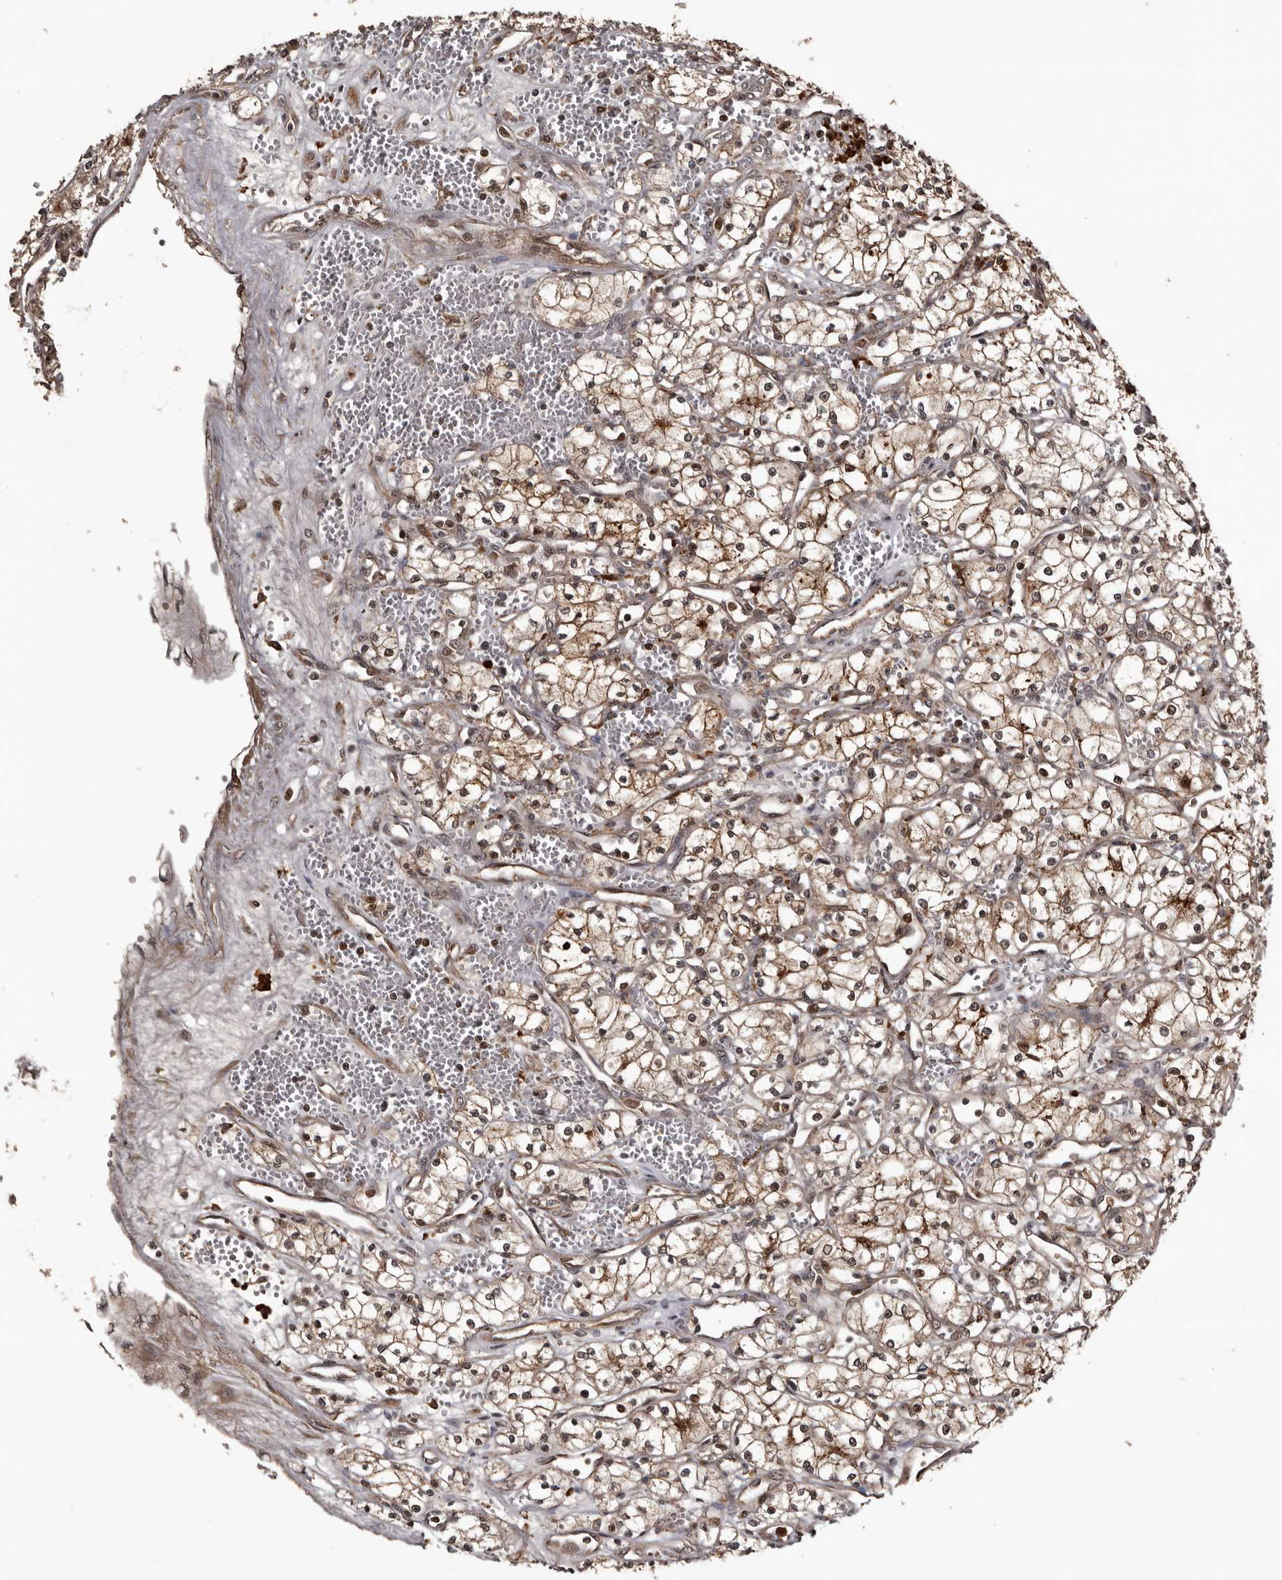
{"staining": {"intensity": "weak", "quantity": ">75%", "location": "cytoplasmic/membranous,nuclear"}, "tissue": "renal cancer", "cell_type": "Tumor cells", "image_type": "cancer", "snomed": [{"axis": "morphology", "description": "Adenocarcinoma, NOS"}, {"axis": "topography", "description": "Kidney"}], "caption": "A brown stain labels weak cytoplasmic/membranous and nuclear expression of a protein in renal adenocarcinoma tumor cells.", "gene": "SERTAD4", "patient": {"sex": "male", "age": 59}}